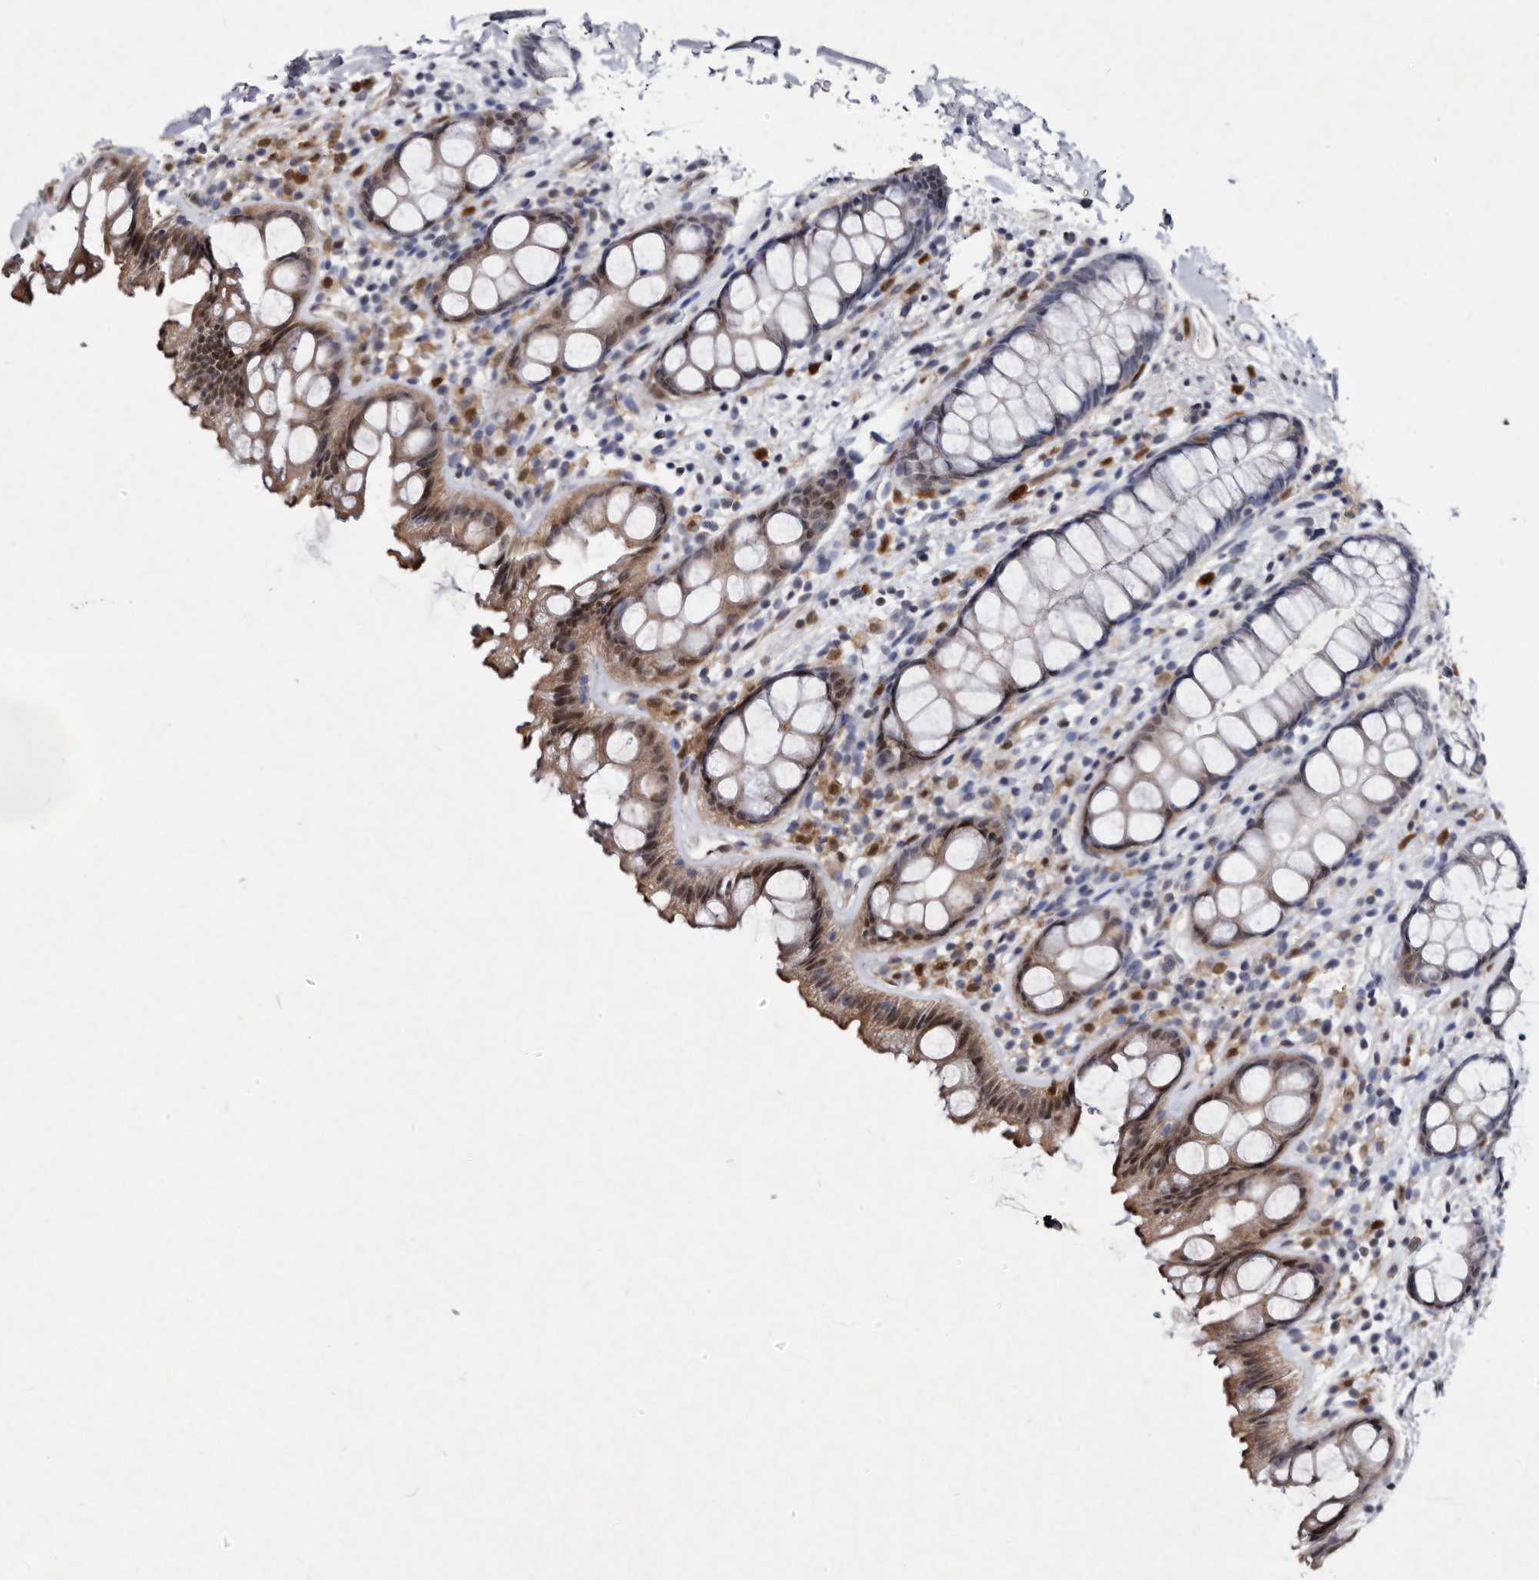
{"staining": {"intensity": "moderate", "quantity": "25%-75%", "location": "cytoplasmic/membranous,nuclear"}, "tissue": "rectum", "cell_type": "Glandular cells", "image_type": "normal", "snomed": [{"axis": "morphology", "description": "Normal tissue, NOS"}, {"axis": "topography", "description": "Rectum"}], "caption": "Rectum stained with immunohistochemistry shows moderate cytoplasmic/membranous,nuclear staining in about 25%-75% of glandular cells. The staining was performed using DAB, with brown indicating positive protein expression. Nuclei are stained blue with hematoxylin.", "gene": "SERPINB8", "patient": {"sex": "female", "age": 65}}